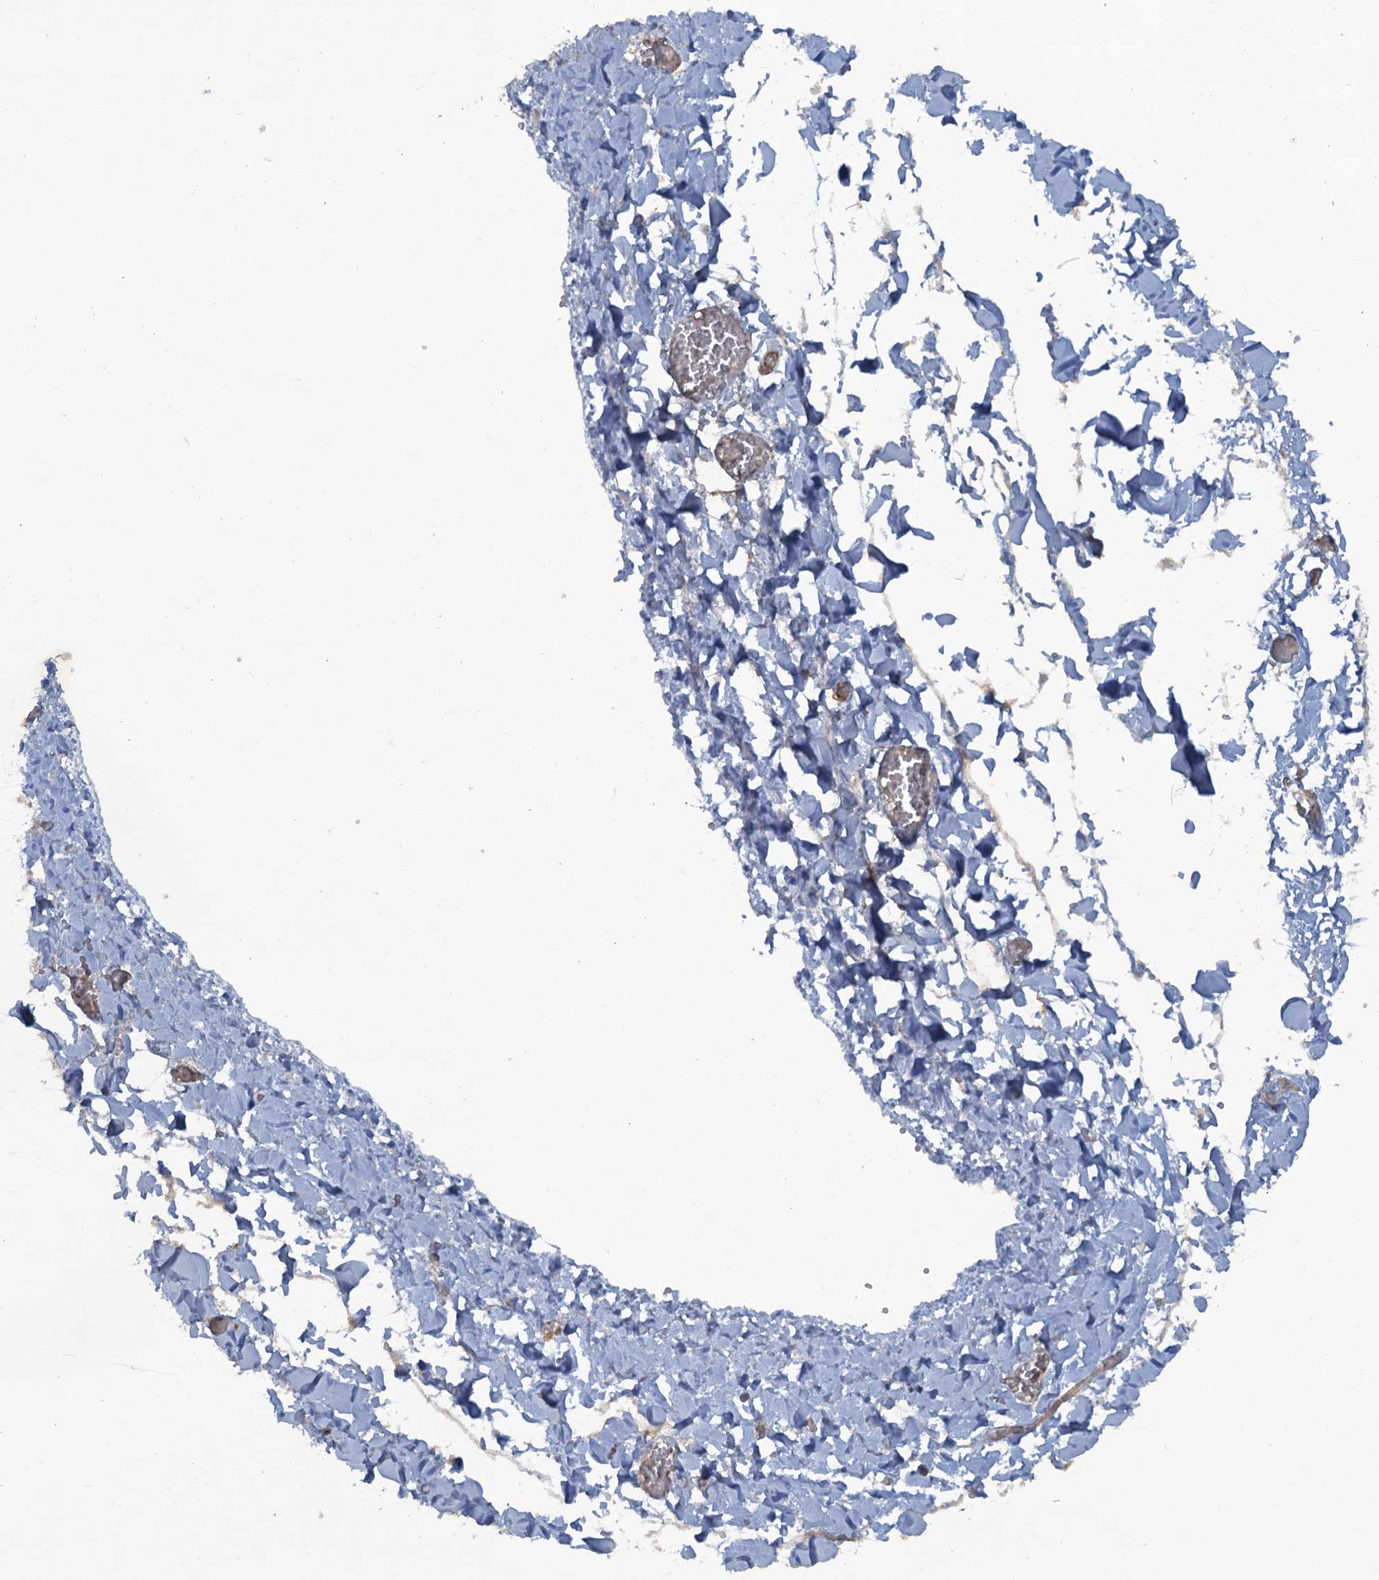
{"staining": {"intensity": "weak", "quantity": "25%-75%", "location": "cytoplasmic/membranous"}, "tissue": "adipose tissue", "cell_type": "Adipocytes", "image_type": "normal", "snomed": [{"axis": "morphology", "description": "Normal tissue, NOS"}, {"axis": "topography", "description": "Gallbladder"}, {"axis": "topography", "description": "Peripheral nerve tissue"}], "caption": "Adipocytes exhibit low levels of weak cytoplasmic/membranous staining in approximately 25%-75% of cells in normal adipose tissue. (DAB IHC with brightfield microscopy, high magnification).", "gene": "MYO16", "patient": {"sex": "male", "age": 38}}